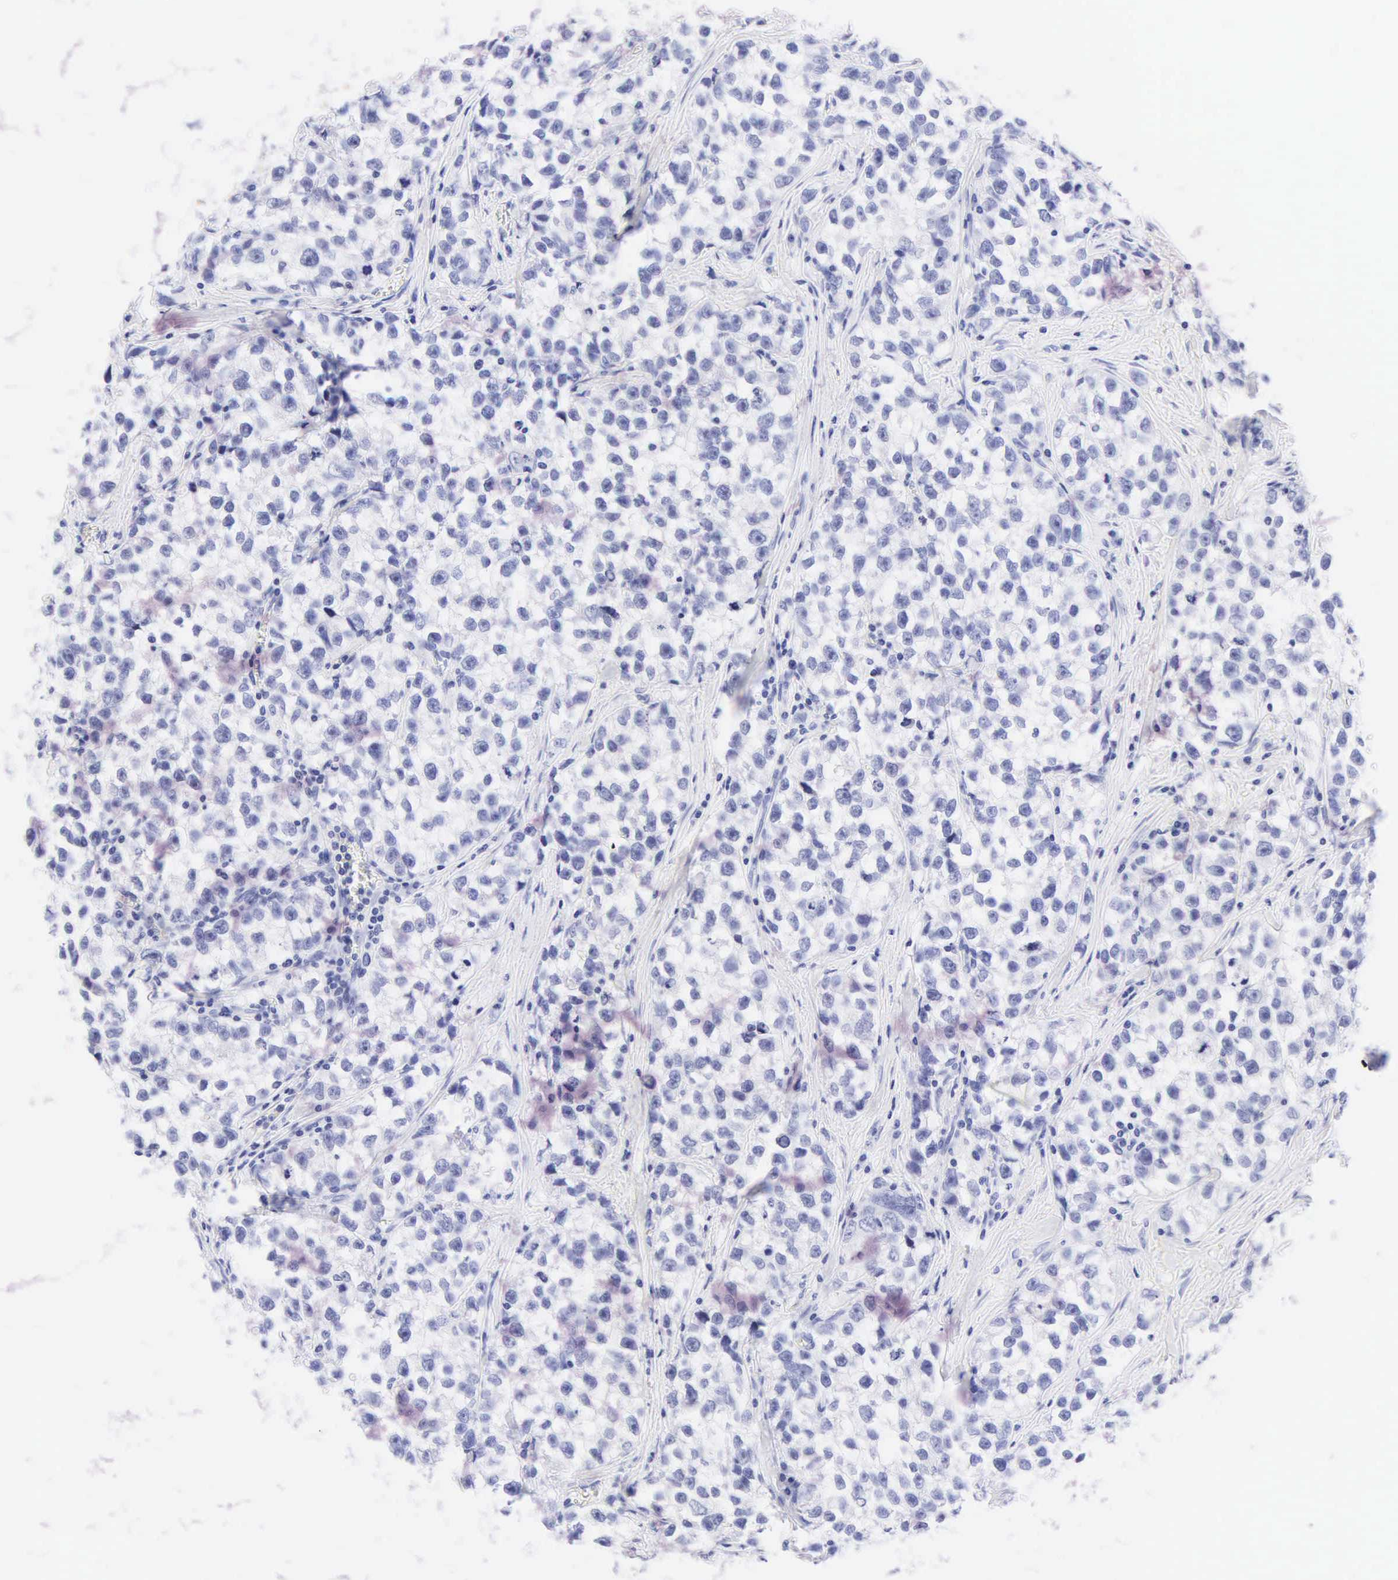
{"staining": {"intensity": "negative", "quantity": "none", "location": "none"}, "tissue": "testis cancer", "cell_type": "Tumor cells", "image_type": "cancer", "snomed": [{"axis": "morphology", "description": "Seminoma, NOS"}, {"axis": "morphology", "description": "Carcinoma, Embryonal, NOS"}, {"axis": "topography", "description": "Testis"}], "caption": "Immunohistochemistry (IHC) of human testis embryonal carcinoma displays no staining in tumor cells.", "gene": "DES", "patient": {"sex": "male", "age": 30}}